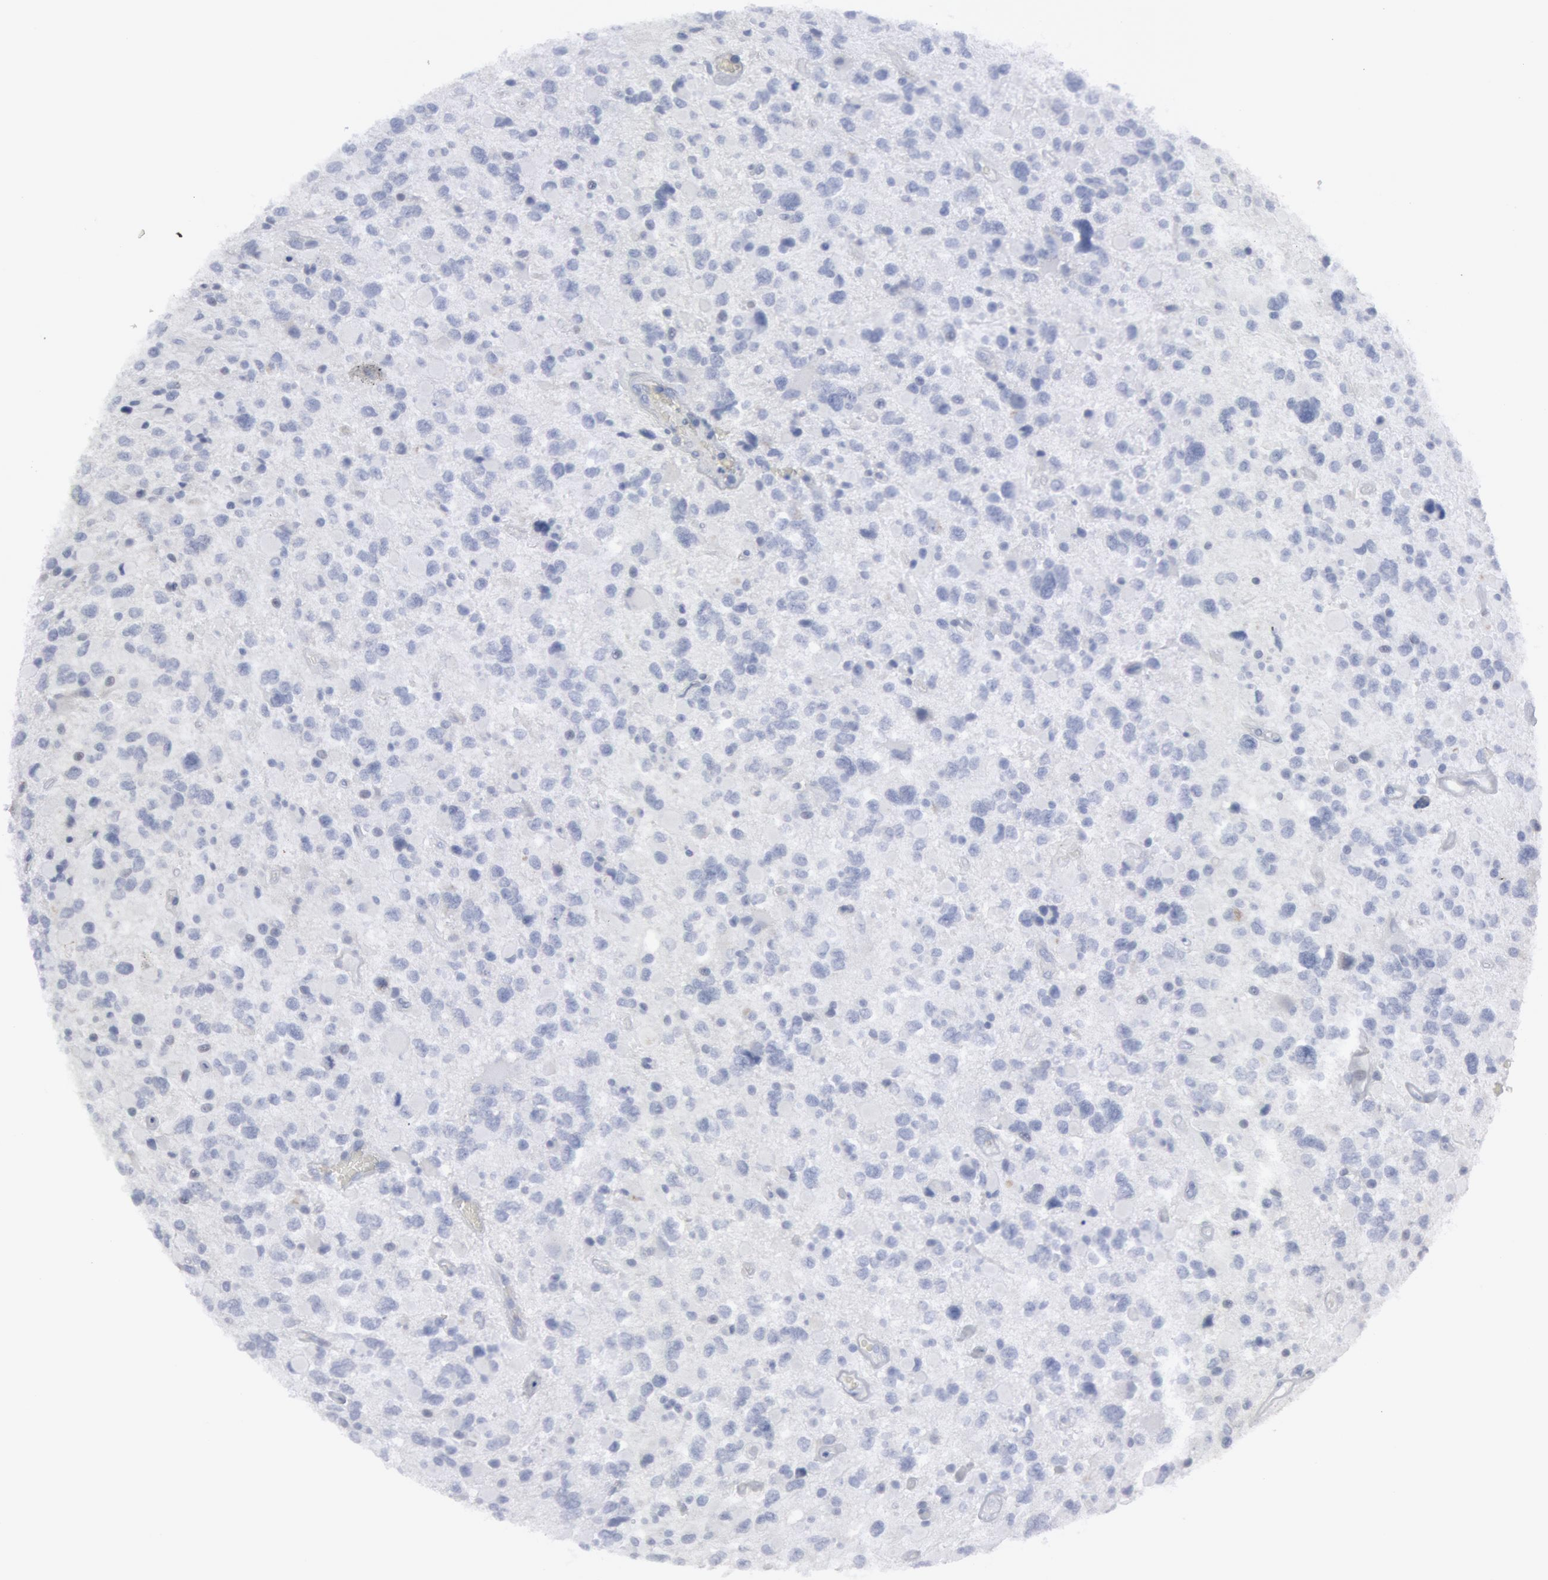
{"staining": {"intensity": "negative", "quantity": "none", "location": "none"}, "tissue": "glioma", "cell_type": "Tumor cells", "image_type": "cancer", "snomed": [{"axis": "morphology", "description": "Glioma, malignant, High grade"}, {"axis": "topography", "description": "Brain"}], "caption": "Immunohistochemistry of glioma displays no staining in tumor cells.", "gene": "DMC1", "patient": {"sex": "female", "age": 37}}